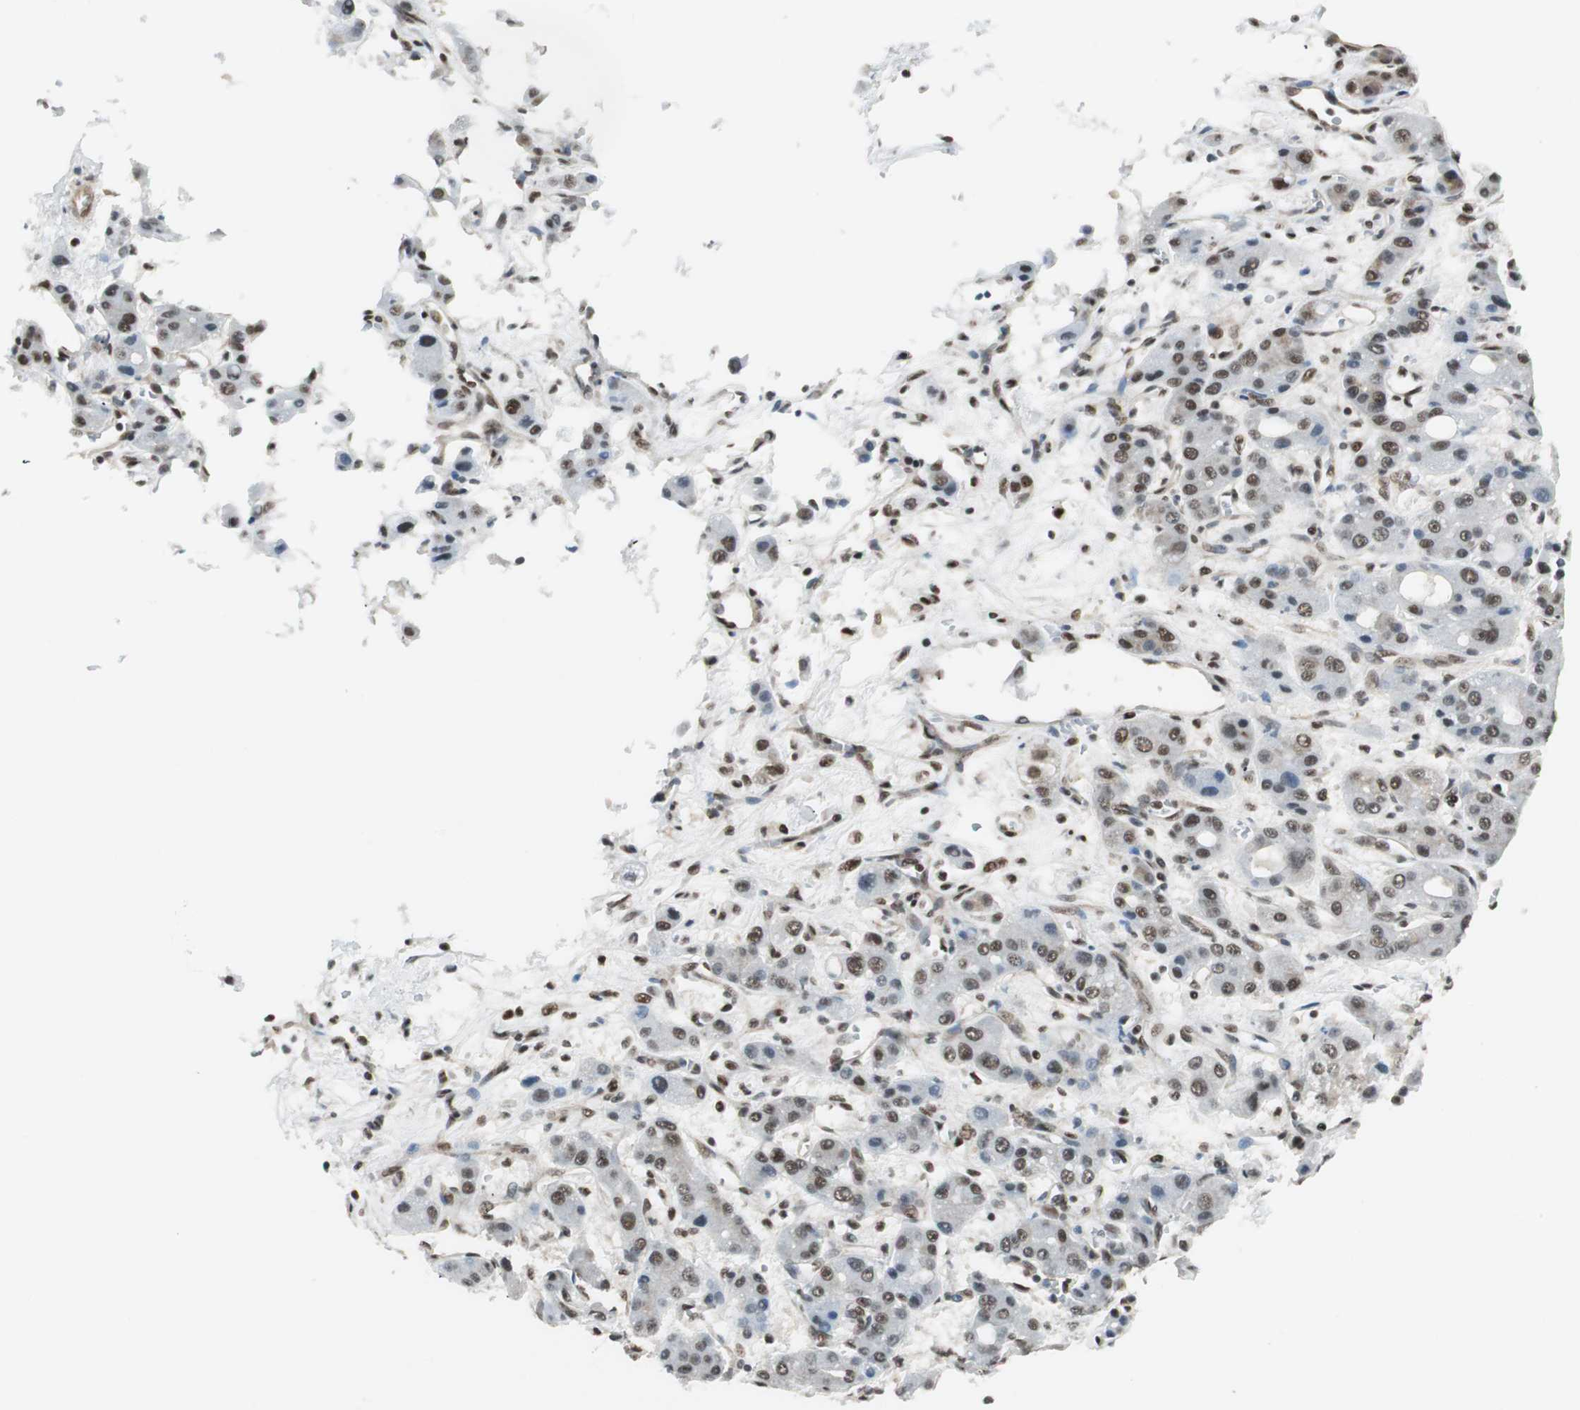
{"staining": {"intensity": "moderate", "quantity": ">75%", "location": "nuclear"}, "tissue": "liver cancer", "cell_type": "Tumor cells", "image_type": "cancer", "snomed": [{"axis": "morphology", "description": "Carcinoma, Hepatocellular, NOS"}, {"axis": "topography", "description": "Liver"}], "caption": "Human hepatocellular carcinoma (liver) stained with a brown dye reveals moderate nuclear positive positivity in about >75% of tumor cells.", "gene": "ZBTB17", "patient": {"sex": "male", "age": 55}}